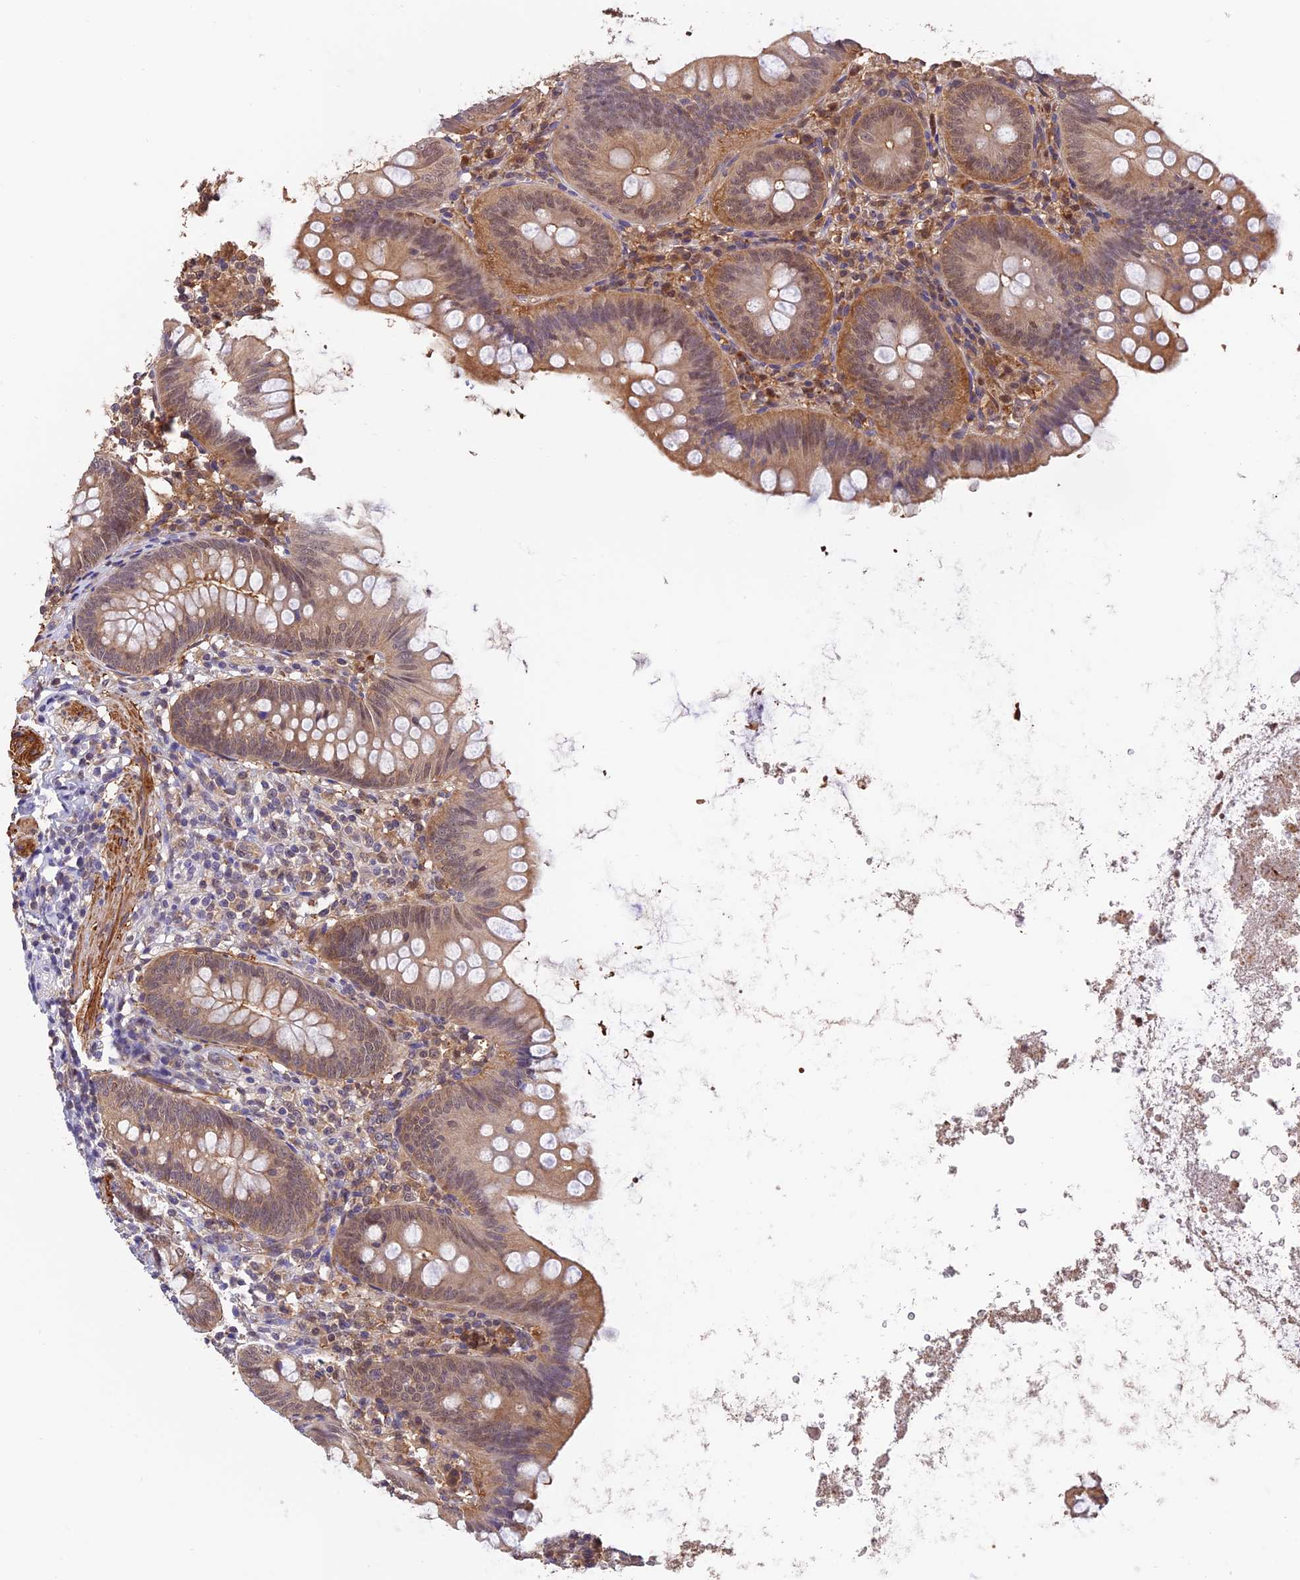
{"staining": {"intensity": "moderate", "quantity": ">75%", "location": "cytoplasmic/membranous,nuclear"}, "tissue": "appendix", "cell_type": "Glandular cells", "image_type": "normal", "snomed": [{"axis": "morphology", "description": "Normal tissue, NOS"}, {"axis": "topography", "description": "Appendix"}], "caption": "A medium amount of moderate cytoplasmic/membranous,nuclear expression is identified in about >75% of glandular cells in normal appendix. (IHC, brightfield microscopy, high magnification).", "gene": "PSMB3", "patient": {"sex": "female", "age": 62}}